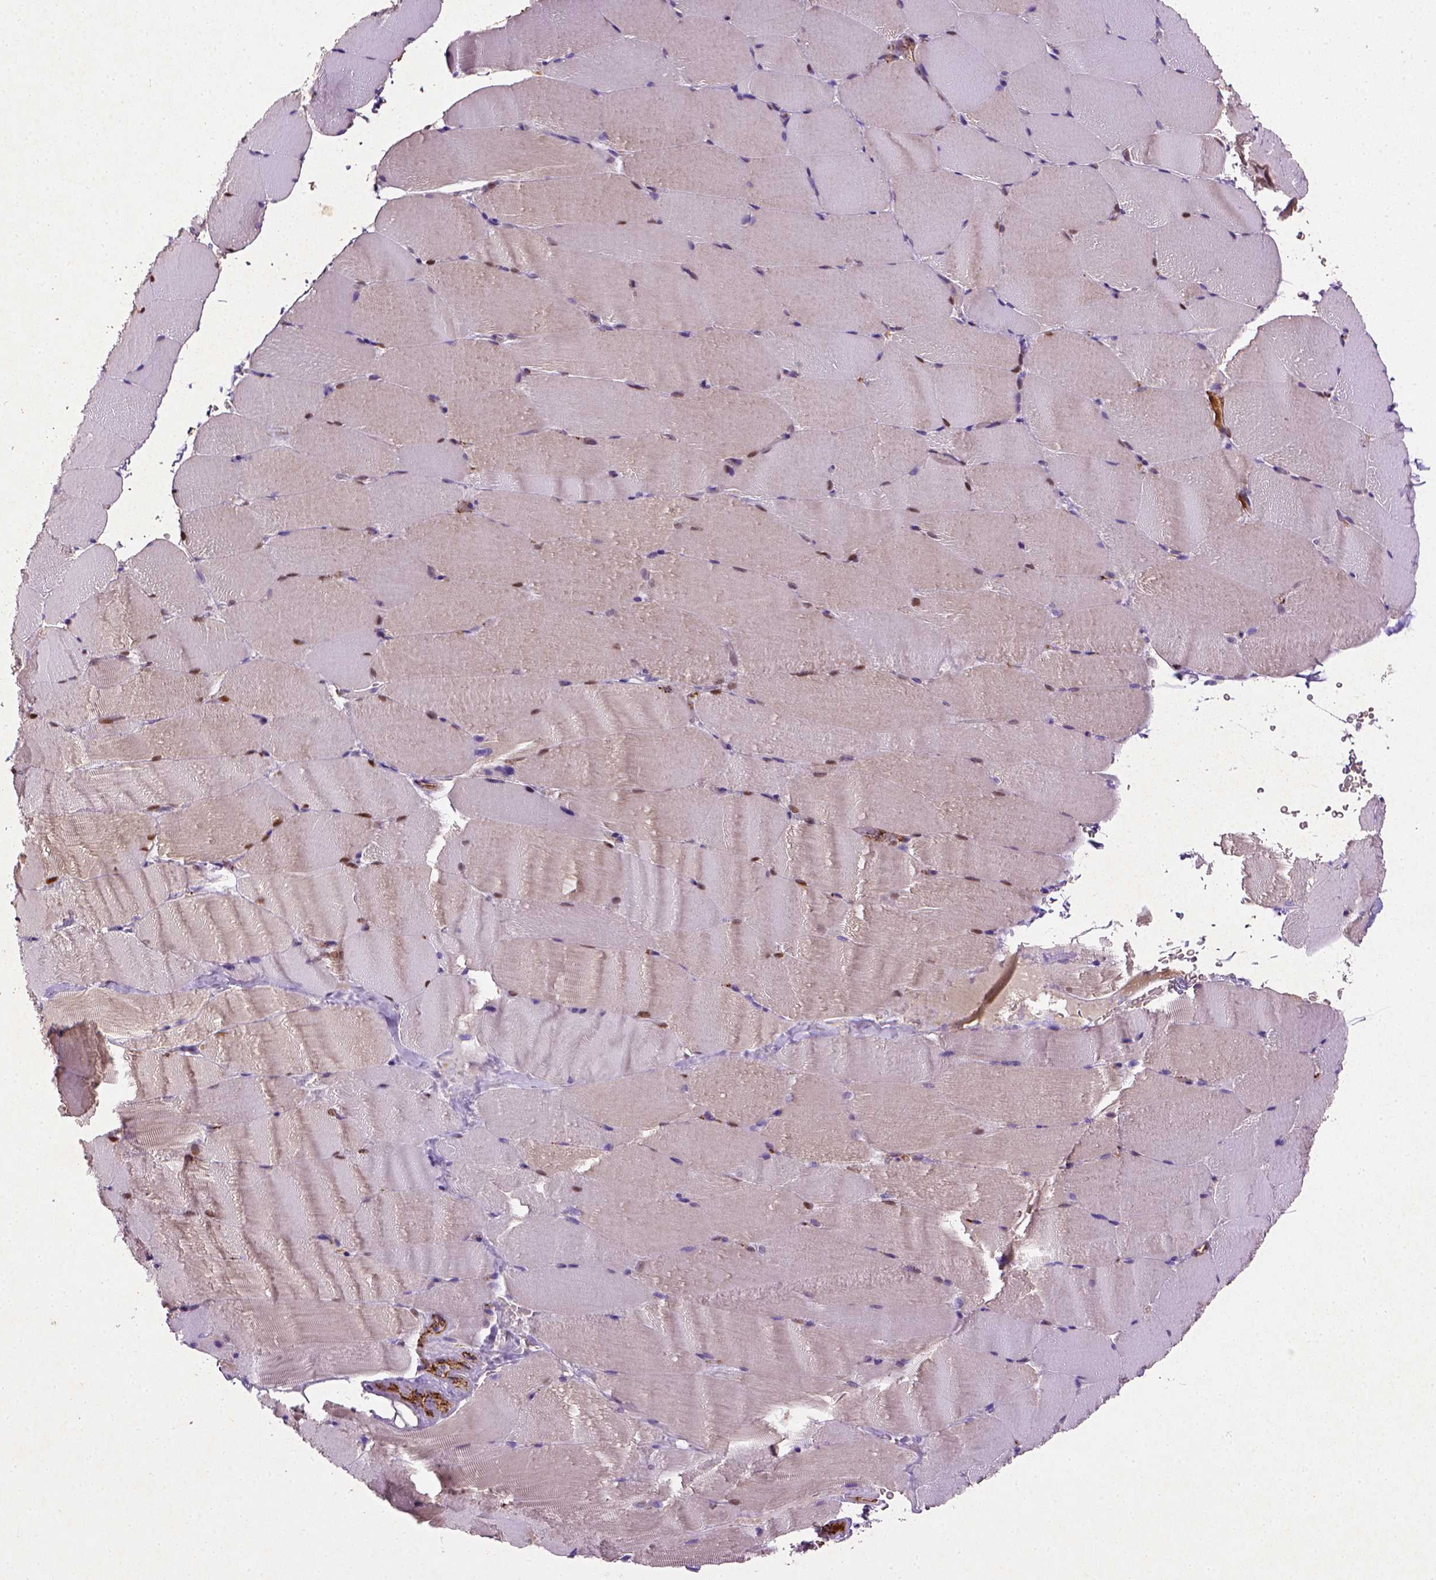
{"staining": {"intensity": "strong", "quantity": ">75%", "location": "nuclear"}, "tissue": "skeletal muscle", "cell_type": "Myocytes", "image_type": "normal", "snomed": [{"axis": "morphology", "description": "Normal tissue, NOS"}, {"axis": "topography", "description": "Skeletal muscle"}], "caption": "Skeletal muscle stained with a brown dye shows strong nuclear positive expression in approximately >75% of myocytes.", "gene": "VWF", "patient": {"sex": "female", "age": 37}}